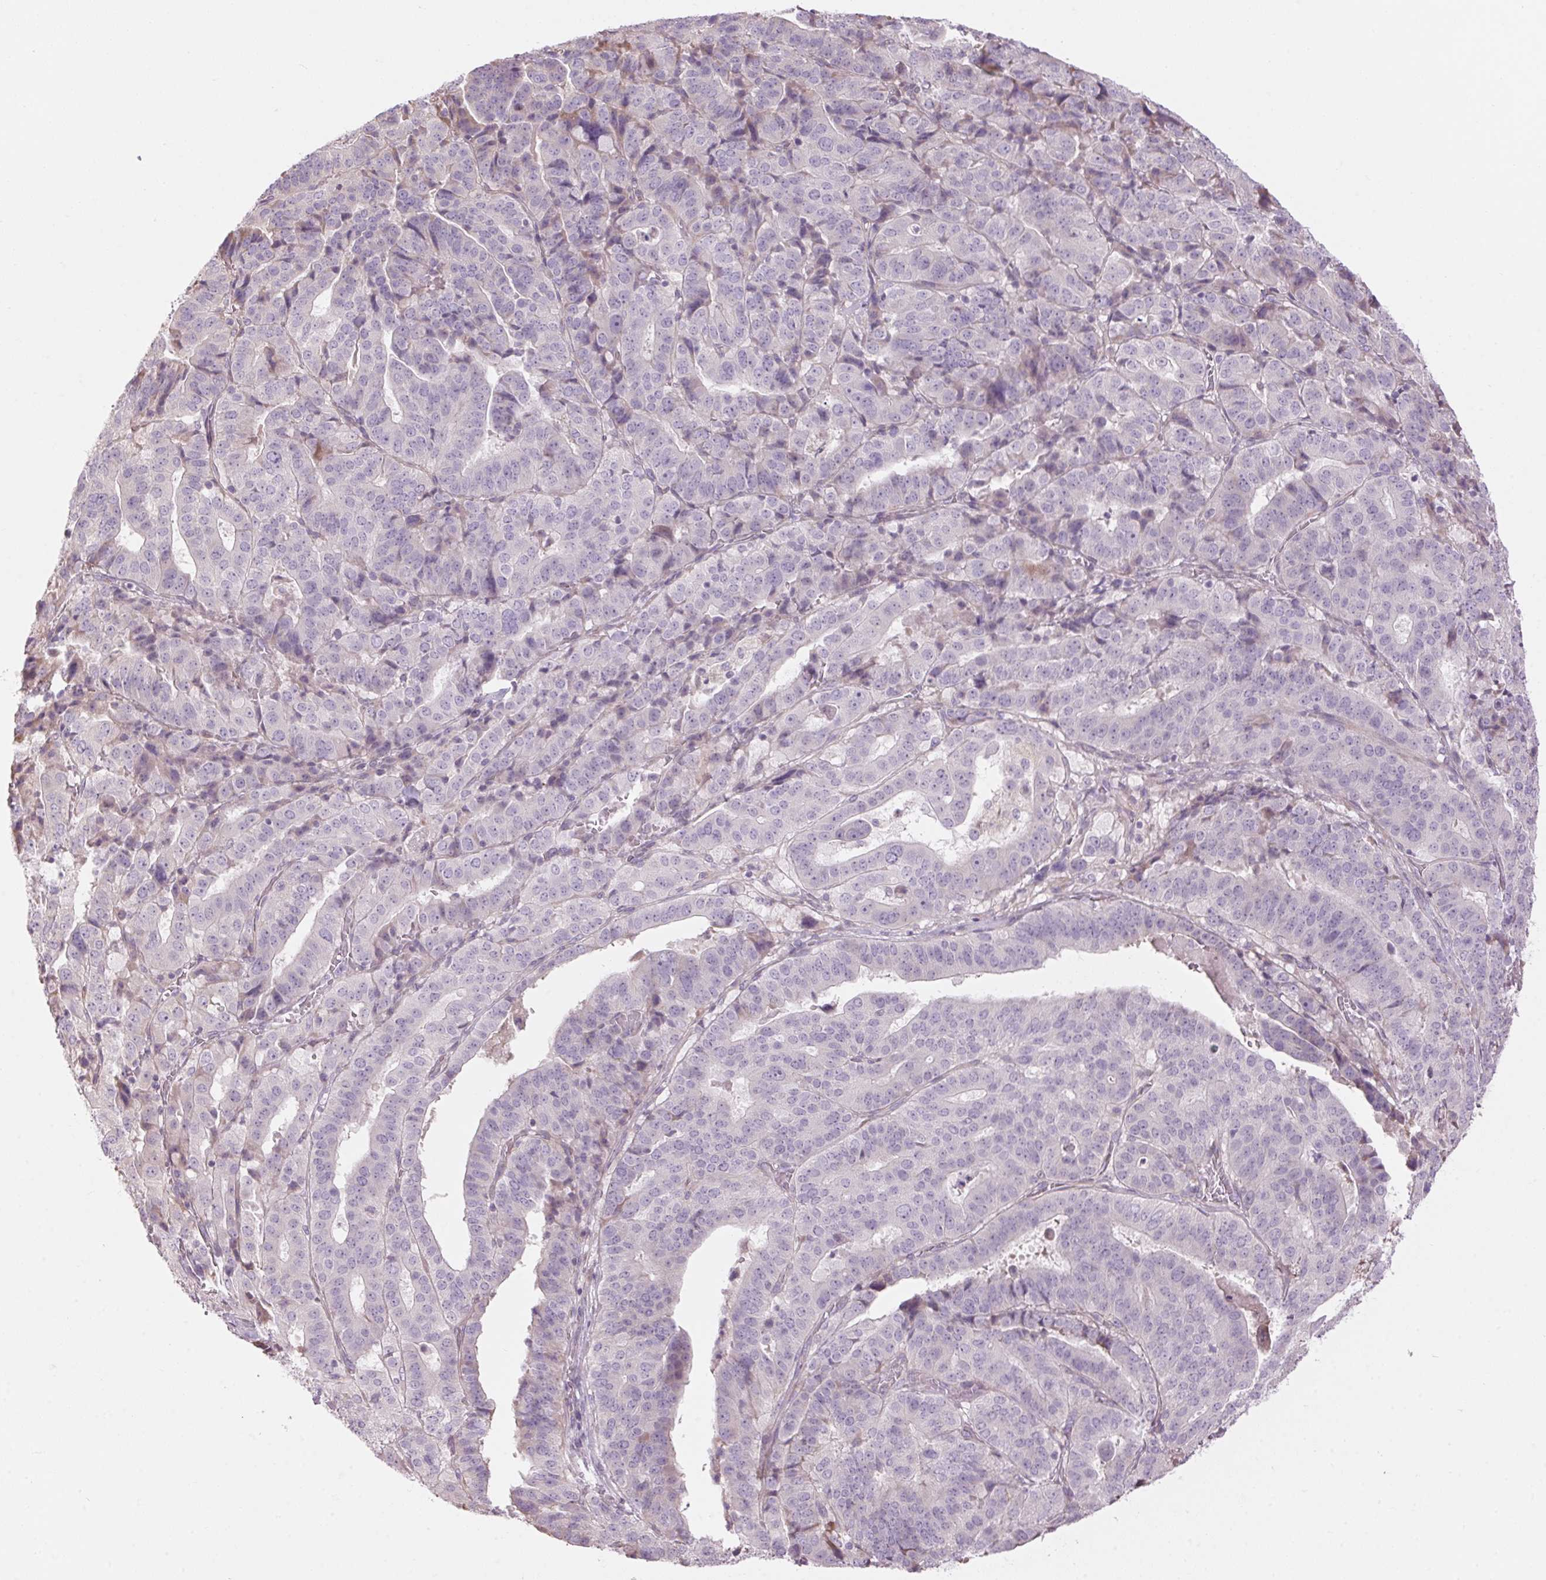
{"staining": {"intensity": "negative", "quantity": "none", "location": "none"}, "tissue": "stomach cancer", "cell_type": "Tumor cells", "image_type": "cancer", "snomed": [{"axis": "morphology", "description": "Adenocarcinoma, NOS"}, {"axis": "topography", "description": "Stomach"}], "caption": "Stomach adenocarcinoma stained for a protein using IHC demonstrates no expression tumor cells.", "gene": "GNMT", "patient": {"sex": "male", "age": 48}}